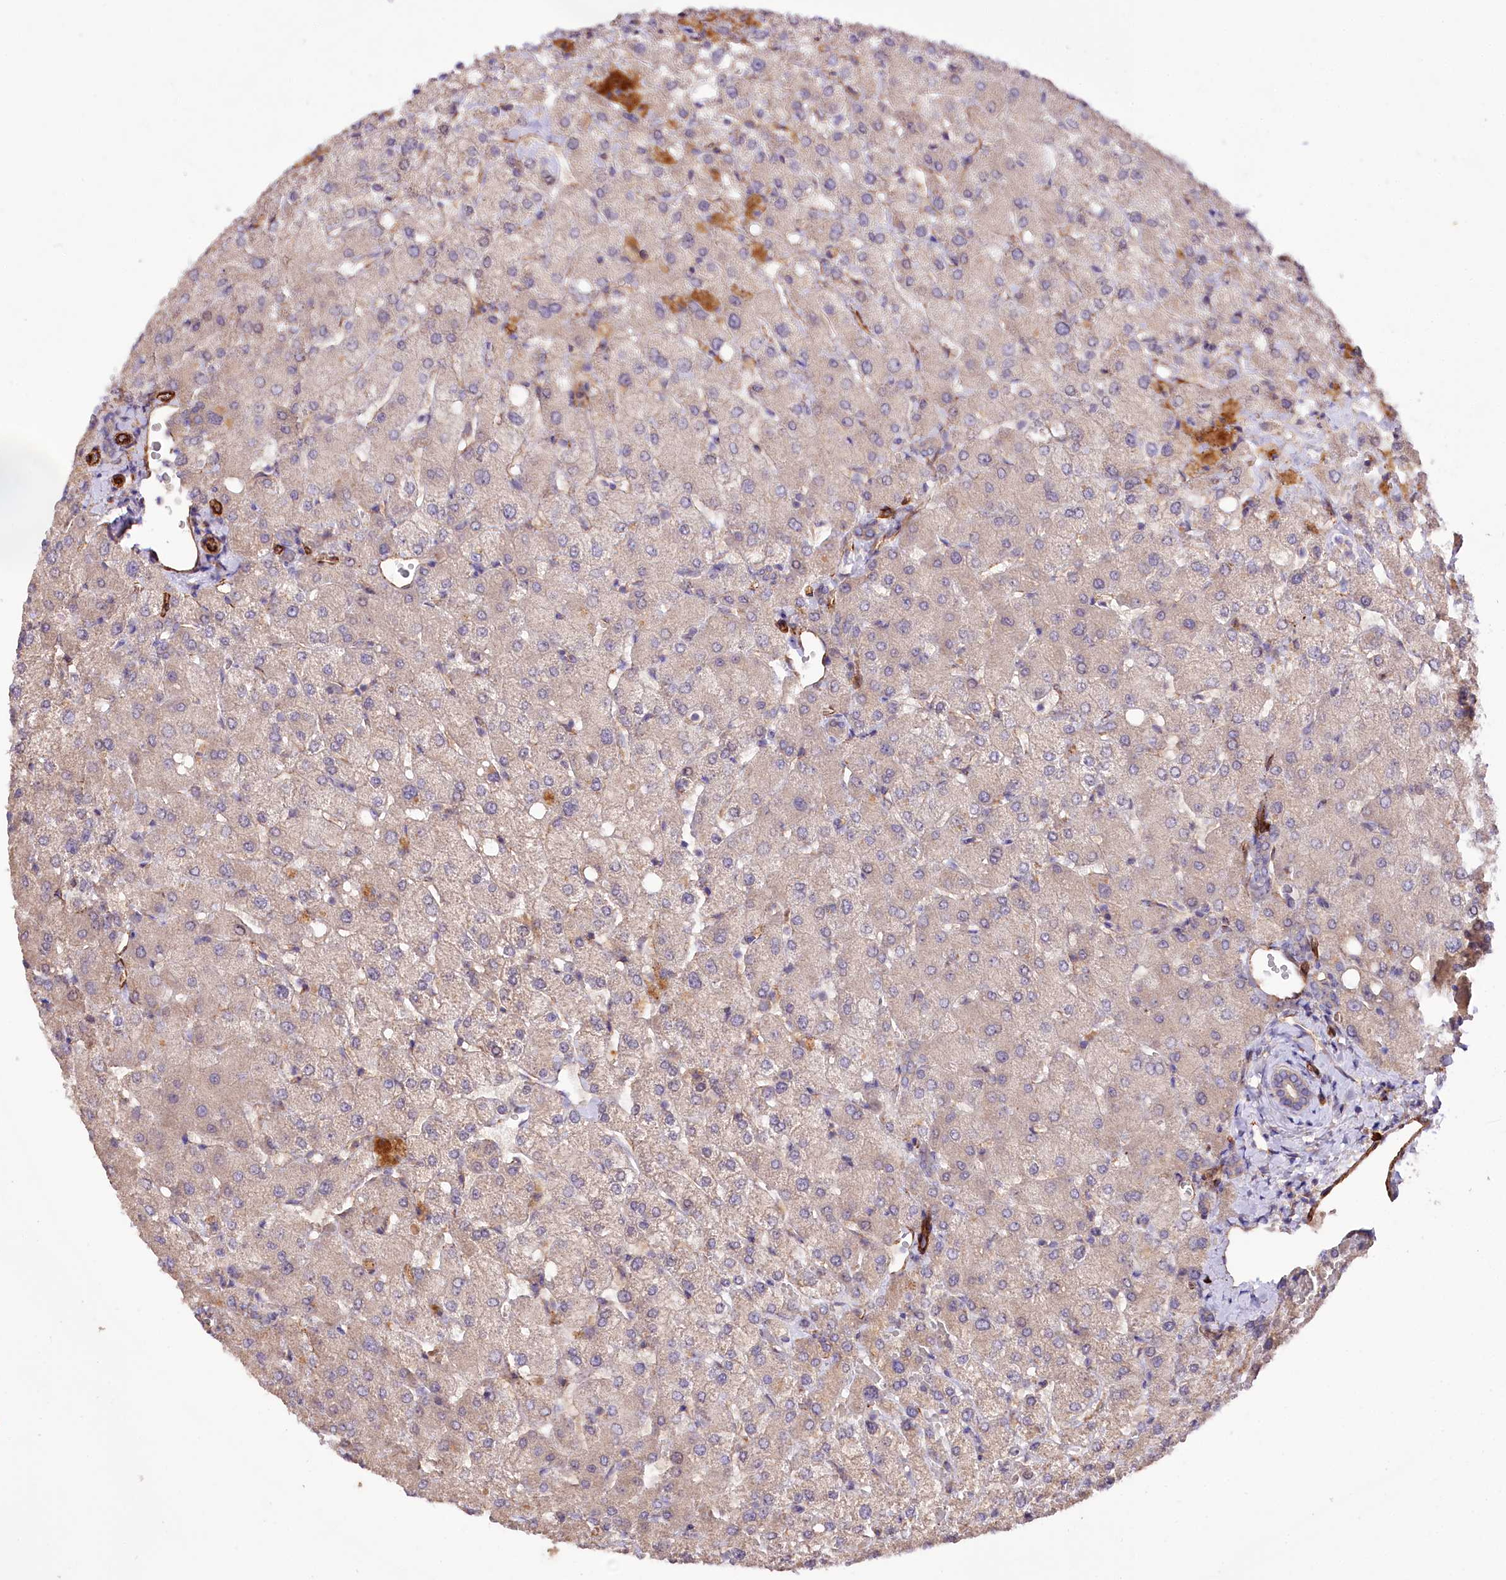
{"staining": {"intensity": "negative", "quantity": "none", "location": "none"}, "tissue": "liver", "cell_type": "Cholangiocytes", "image_type": "normal", "snomed": [{"axis": "morphology", "description": "Normal tissue, NOS"}, {"axis": "topography", "description": "Liver"}], "caption": "DAB immunohistochemical staining of unremarkable liver exhibits no significant expression in cholangiocytes.", "gene": "SPATS2", "patient": {"sex": "female", "age": 54}}